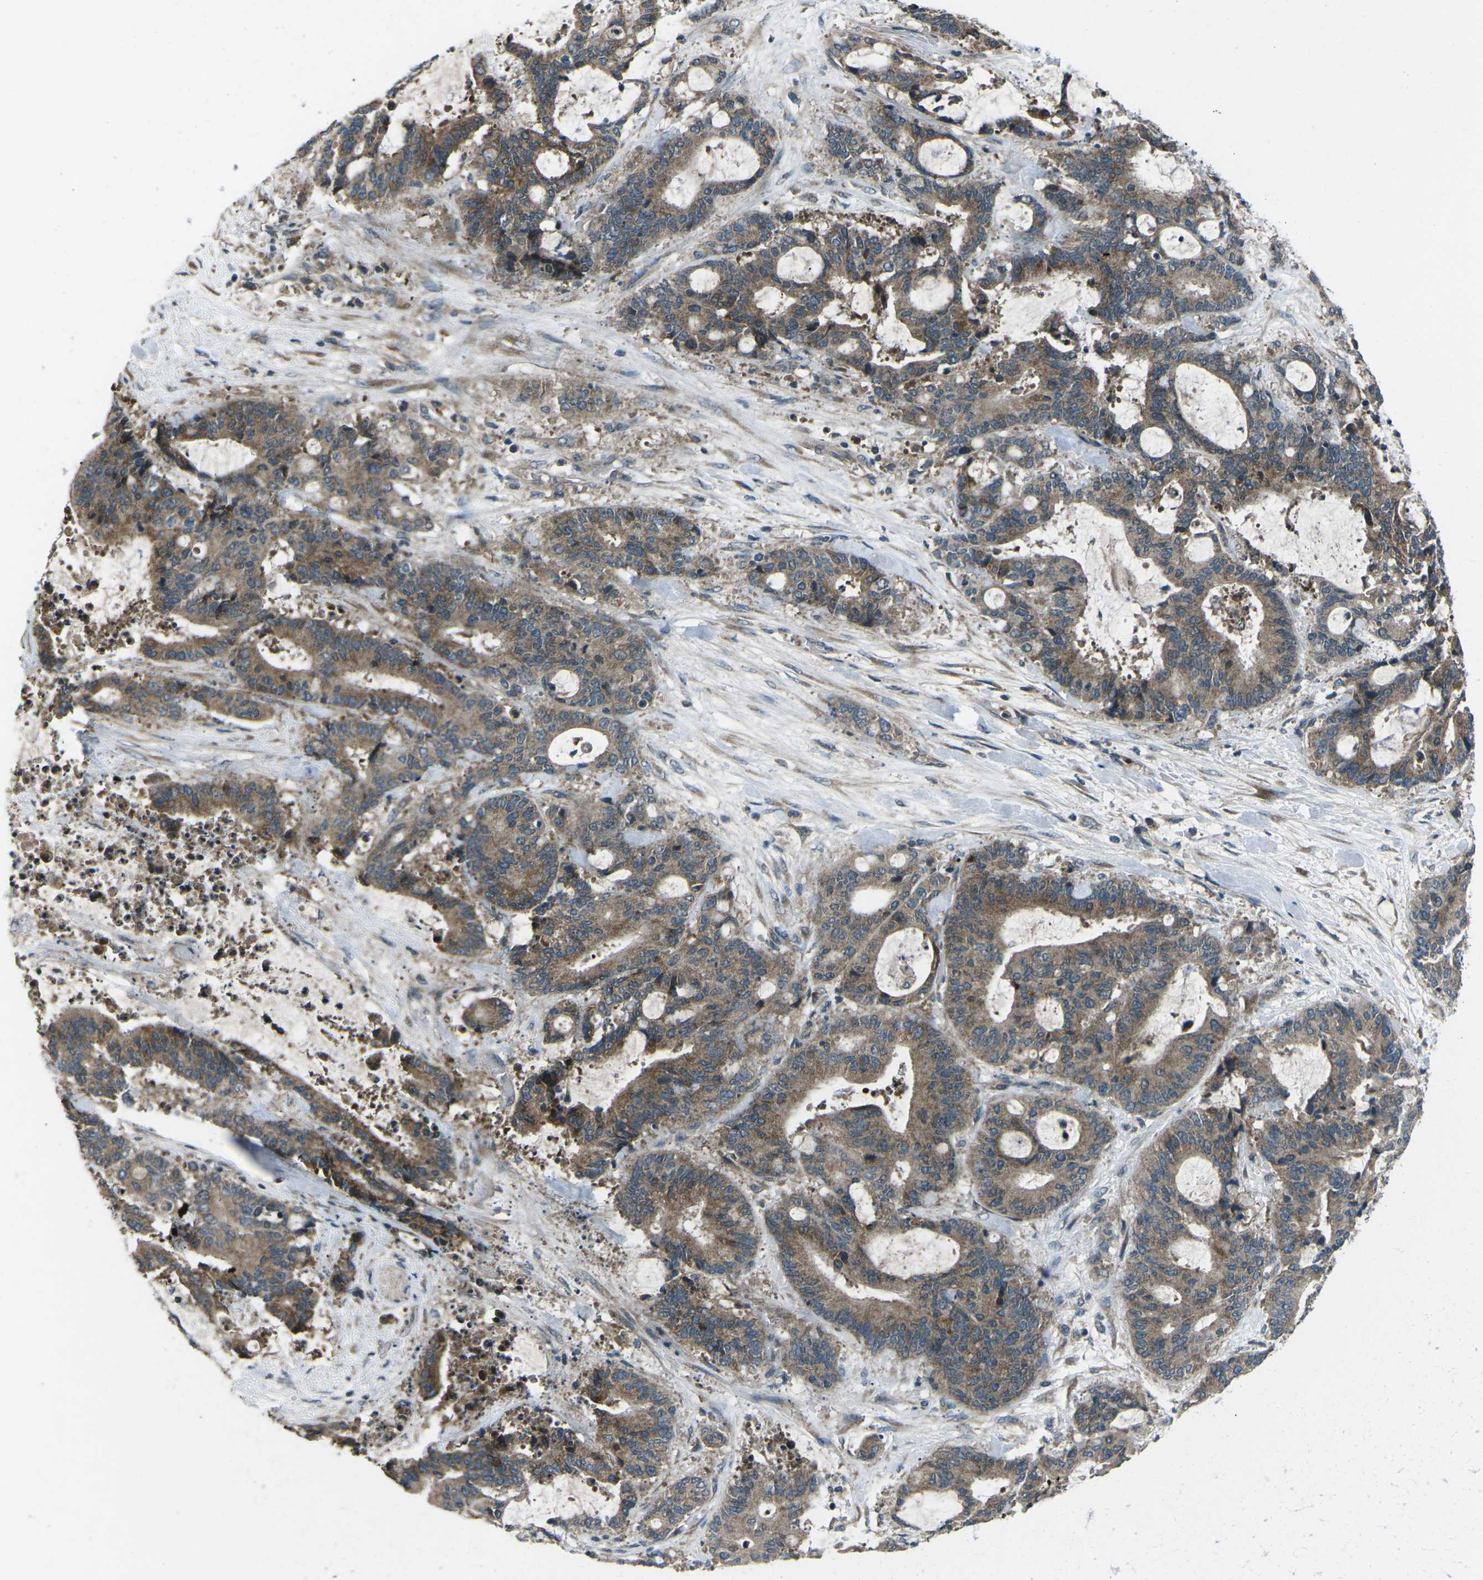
{"staining": {"intensity": "moderate", "quantity": ">75%", "location": "cytoplasmic/membranous"}, "tissue": "liver cancer", "cell_type": "Tumor cells", "image_type": "cancer", "snomed": [{"axis": "morphology", "description": "Normal tissue, NOS"}, {"axis": "morphology", "description": "Cholangiocarcinoma"}, {"axis": "topography", "description": "Liver"}, {"axis": "topography", "description": "Peripheral nerve tissue"}], "caption": "Immunohistochemical staining of liver cholangiocarcinoma exhibits medium levels of moderate cytoplasmic/membranous staining in about >75% of tumor cells.", "gene": "CDK16", "patient": {"sex": "female", "age": 73}}